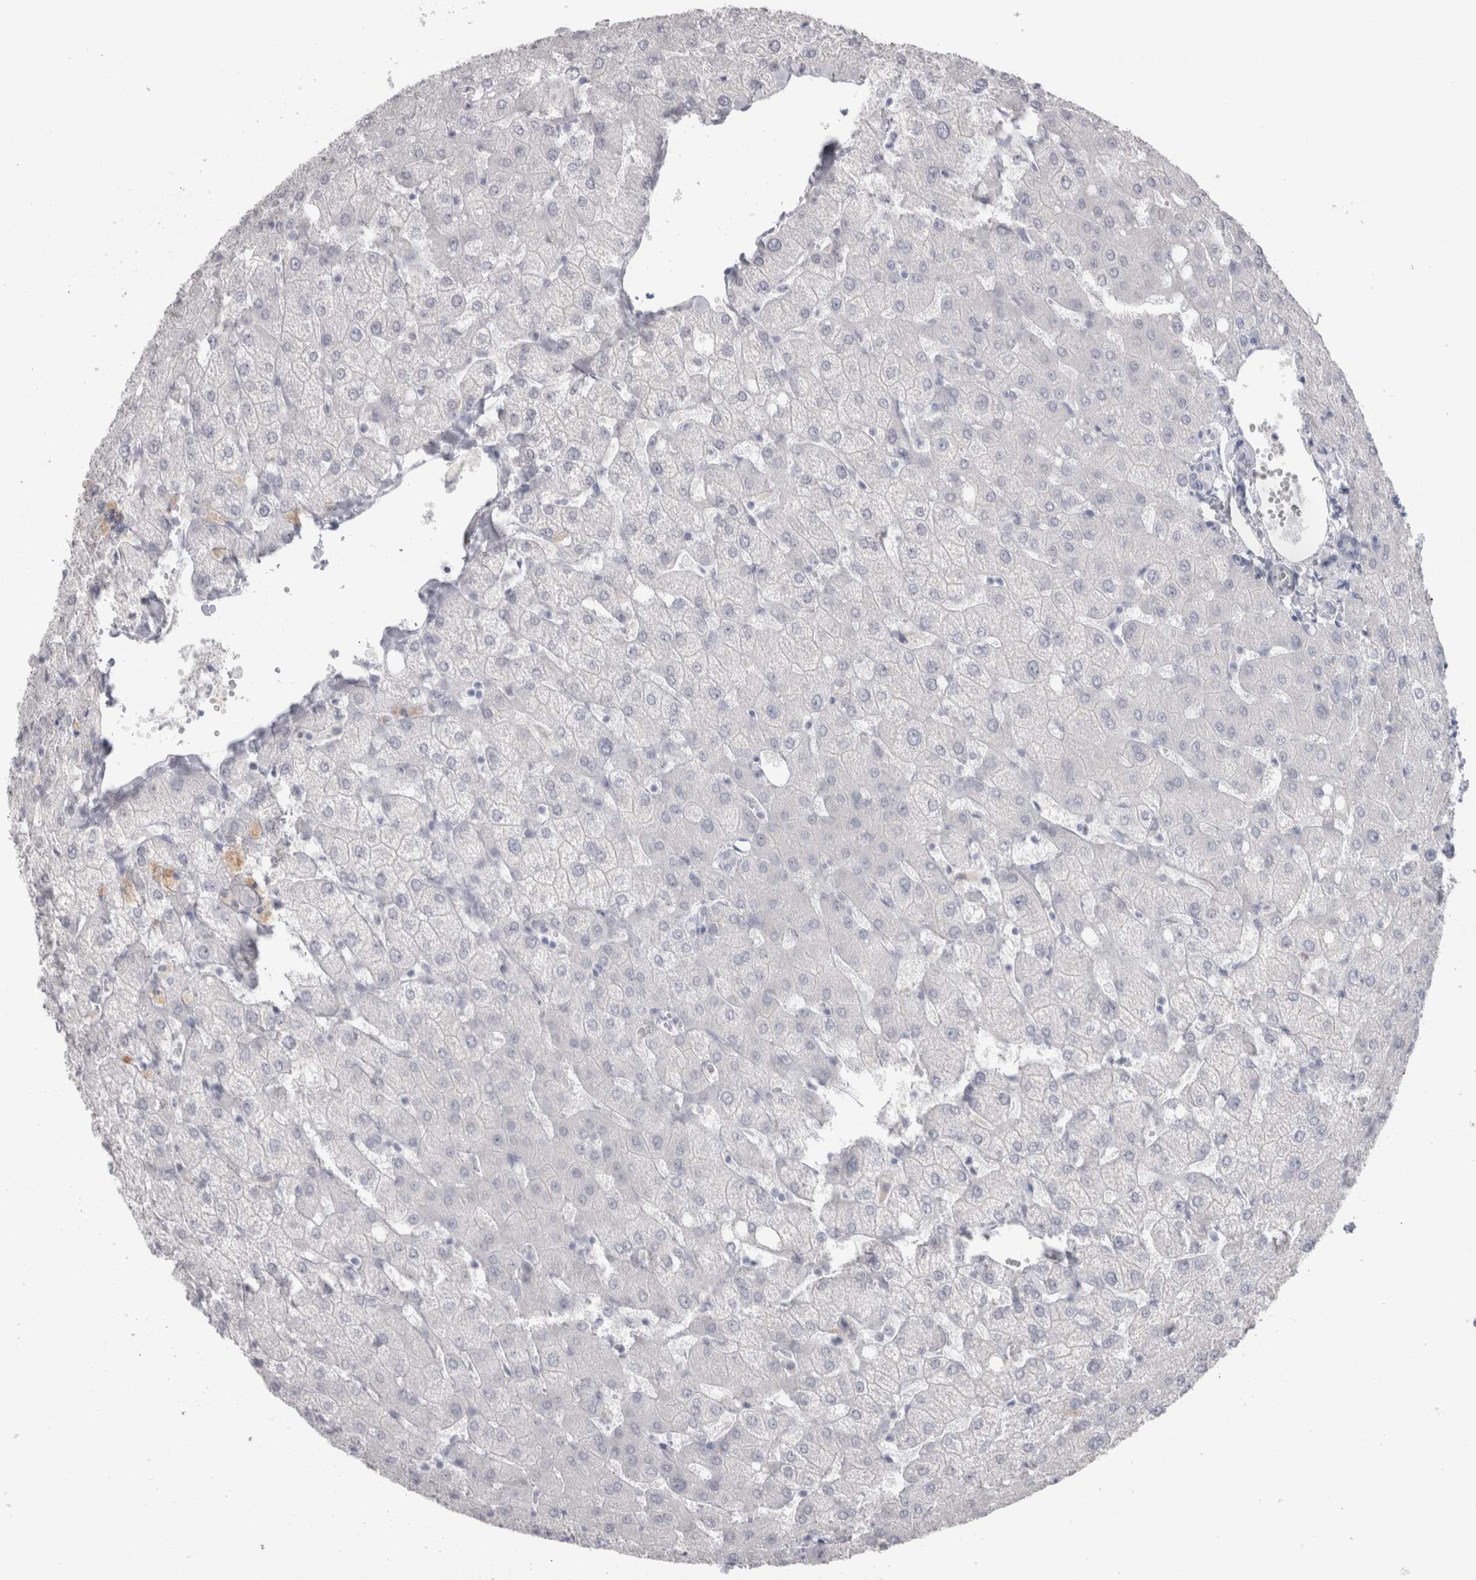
{"staining": {"intensity": "negative", "quantity": "none", "location": "none"}, "tissue": "liver", "cell_type": "Cholangiocytes", "image_type": "normal", "snomed": [{"axis": "morphology", "description": "Normal tissue, NOS"}, {"axis": "topography", "description": "Liver"}], "caption": "This is a histopathology image of immunohistochemistry (IHC) staining of normal liver, which shows no staining in cholangiocytes. Nuclei are stained in blue.", "gene": "CDH17", "patient": {"sex": "female", "age": 54}}